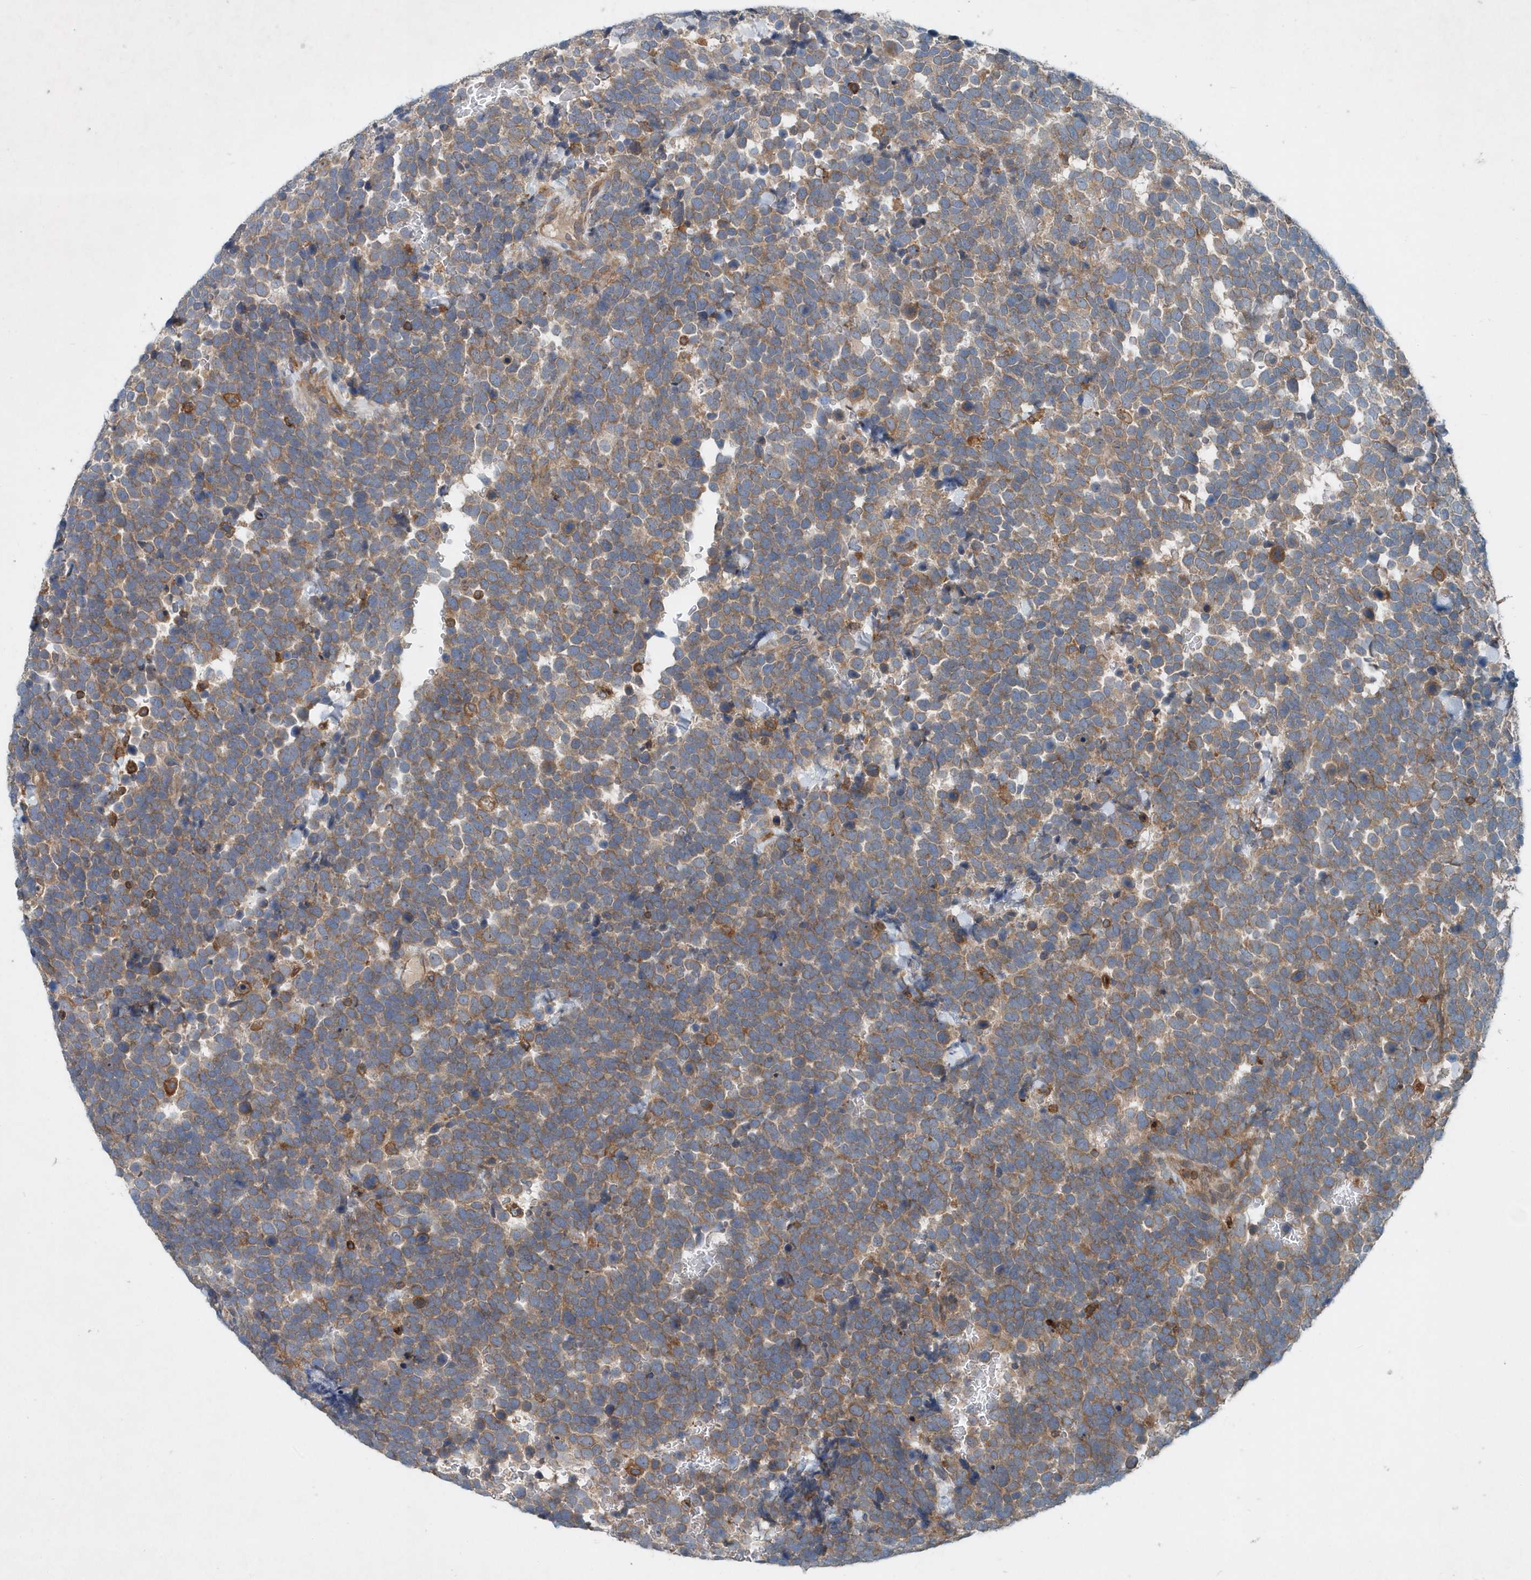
{"staining": {"intensity": "weak", "quantity": ">75%", "location": "cytoplasmic/membranous"}, "tissue": "urothelial cancer", "cell_type": "Tumor cells", "image_type": "cancer", "snomed": [{"axis": "morphology", "description": "Urothelial carcinoma, High grade"}, {"axis": "topography", "description": "Urinary bladder"}], "caption": "Immunohistochemical staining of human urothelial carcinoma (high-grade) demonstrates low levels of weak cytoplasmic/membranous expression in approximately >75% of tumor cells.", "gene": "P2RY10", "patient": {"sex": "female", "age": 82}}